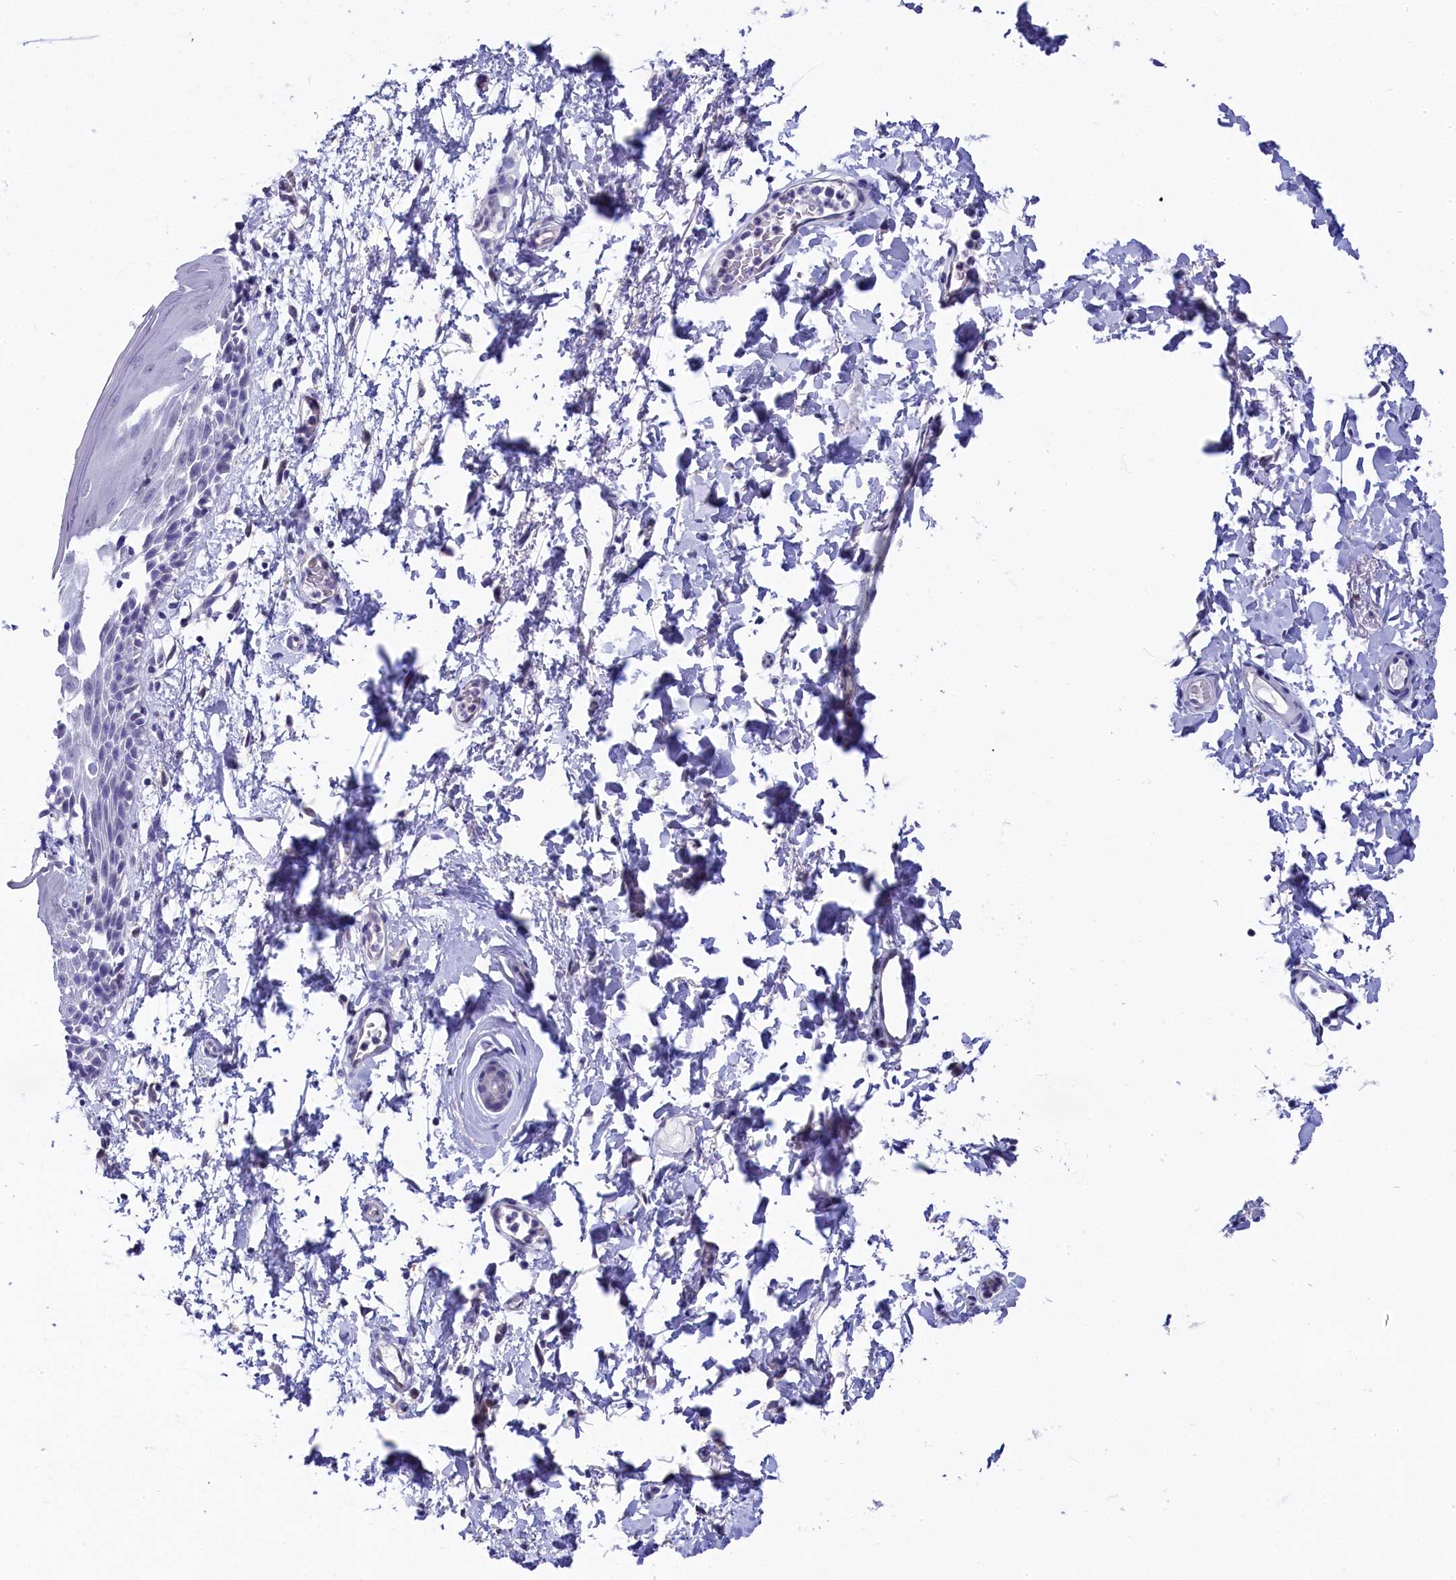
{"staining": {"intensity": "negative", "quantity": "none", "location": "none"}, "tissue": "skin", "cell_type": "Epidermal cells", "image_type": "normal", "snomed": [{"axis": "morphology", "description": "Normal tissue, NOS"}, {"axis": "topography", "description": "Vulva"}], "caption": "A micrograph of human skin is negative for staining in epidermal cells. (Brightfield microscopy of DAB (3,3'-diaminobenzidine) immunohistochemistry at high magnification).", "gene": "C11orf54", "patient": {"sex": "female", "age": 68}}